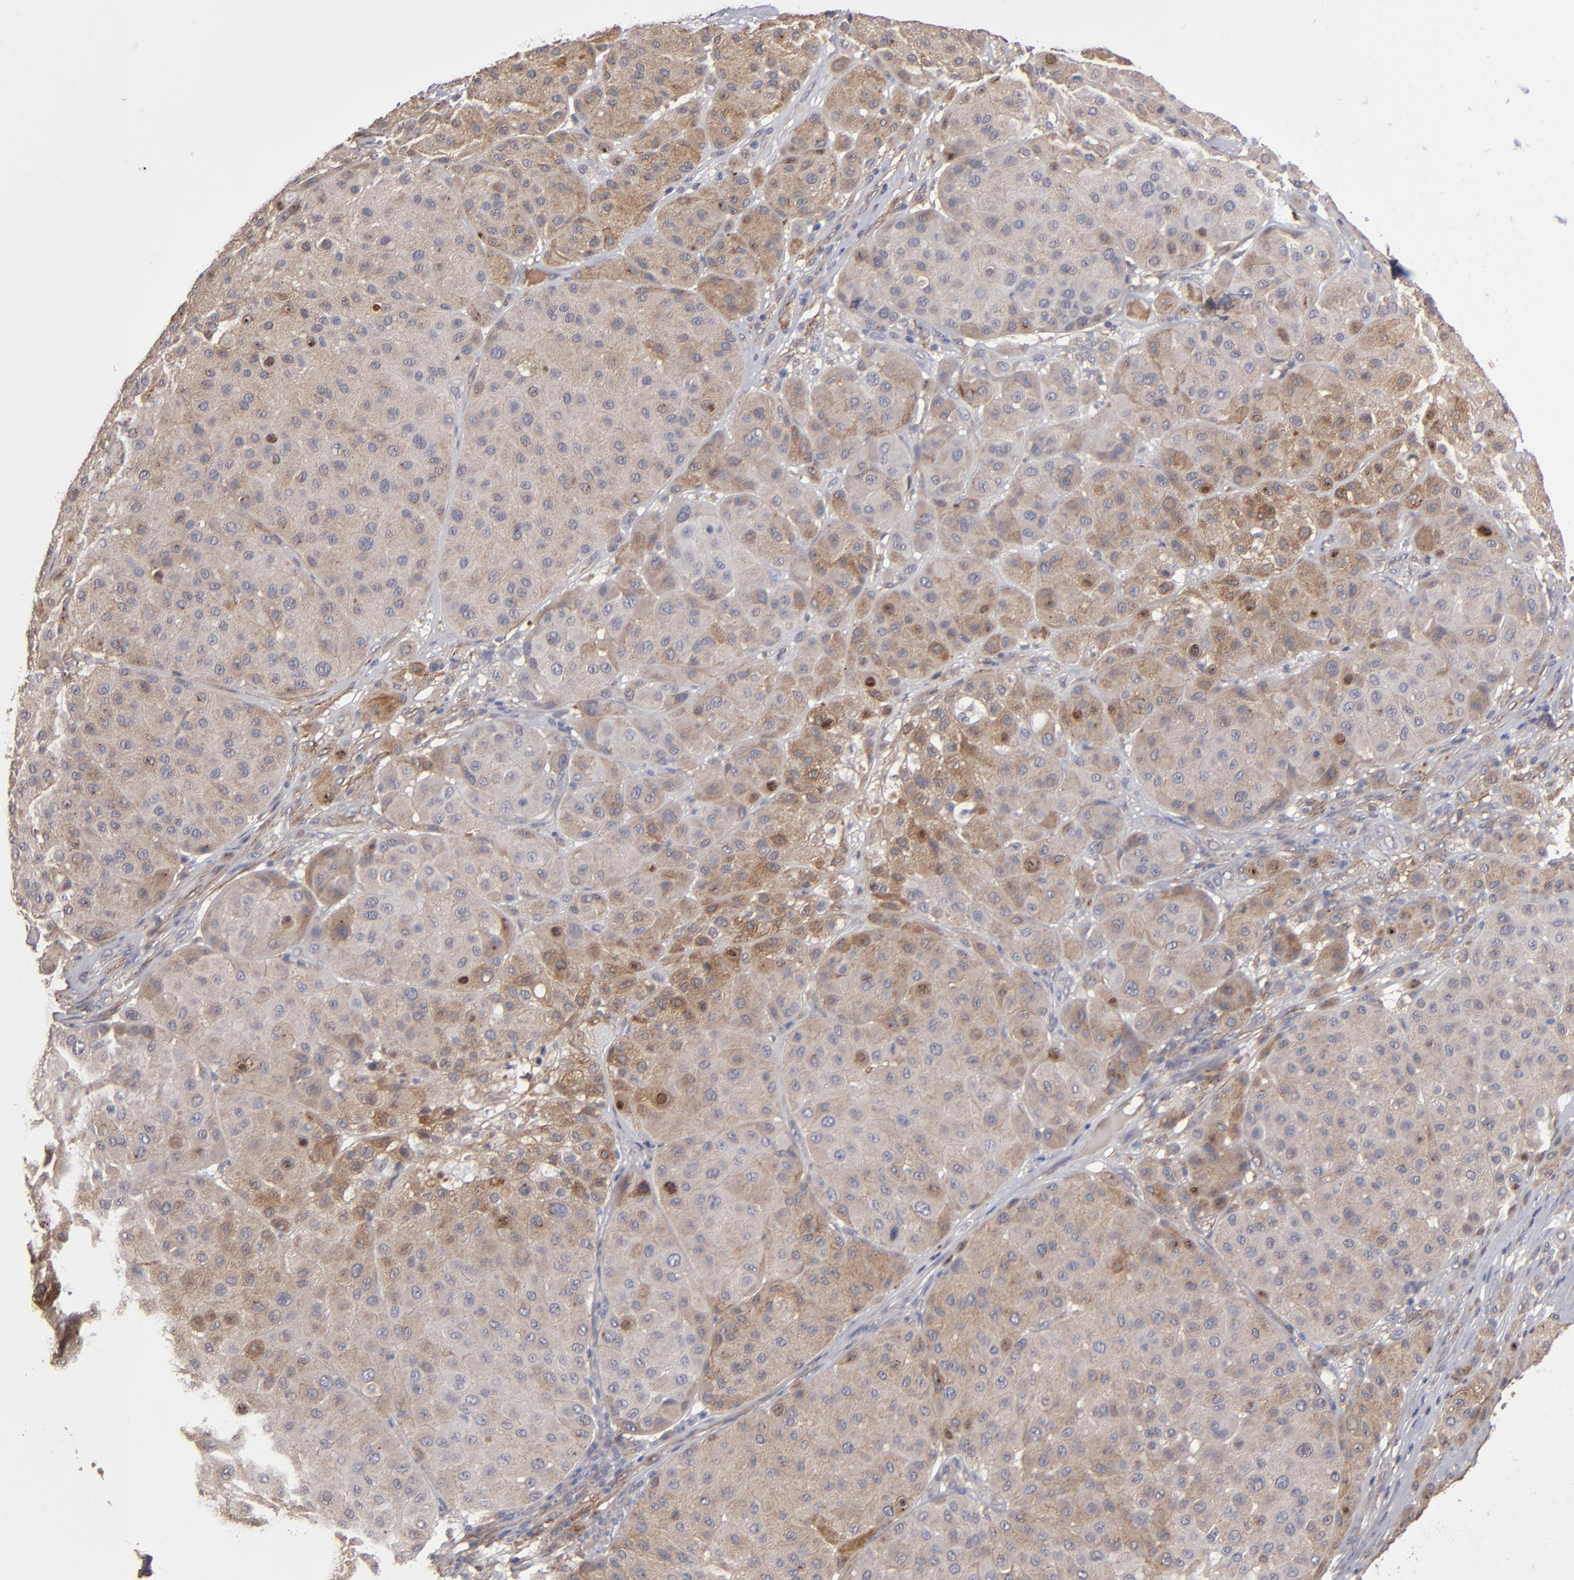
{"staining": {"intensity": "moderate", "quantity": ">75%", "location": "cytoplasmic/membranous"}, "tissue": "melanoma", "cell_type": "Tumor cells", "image_type": "cancer", "snomed": [{"axis": "morphology", "description": "Normal tissue, NOS"}, {"axis": "morphology", "description": "Malignant melanoma, Metastatic site"}, {"axis": "topography", "description": "Skin"}], "caption": "Human melanoma stained with a protein marker shows moderate staining in tumor cells.", "gene": "ITGB5", "patient": {"sex": "male", "age": 41}}